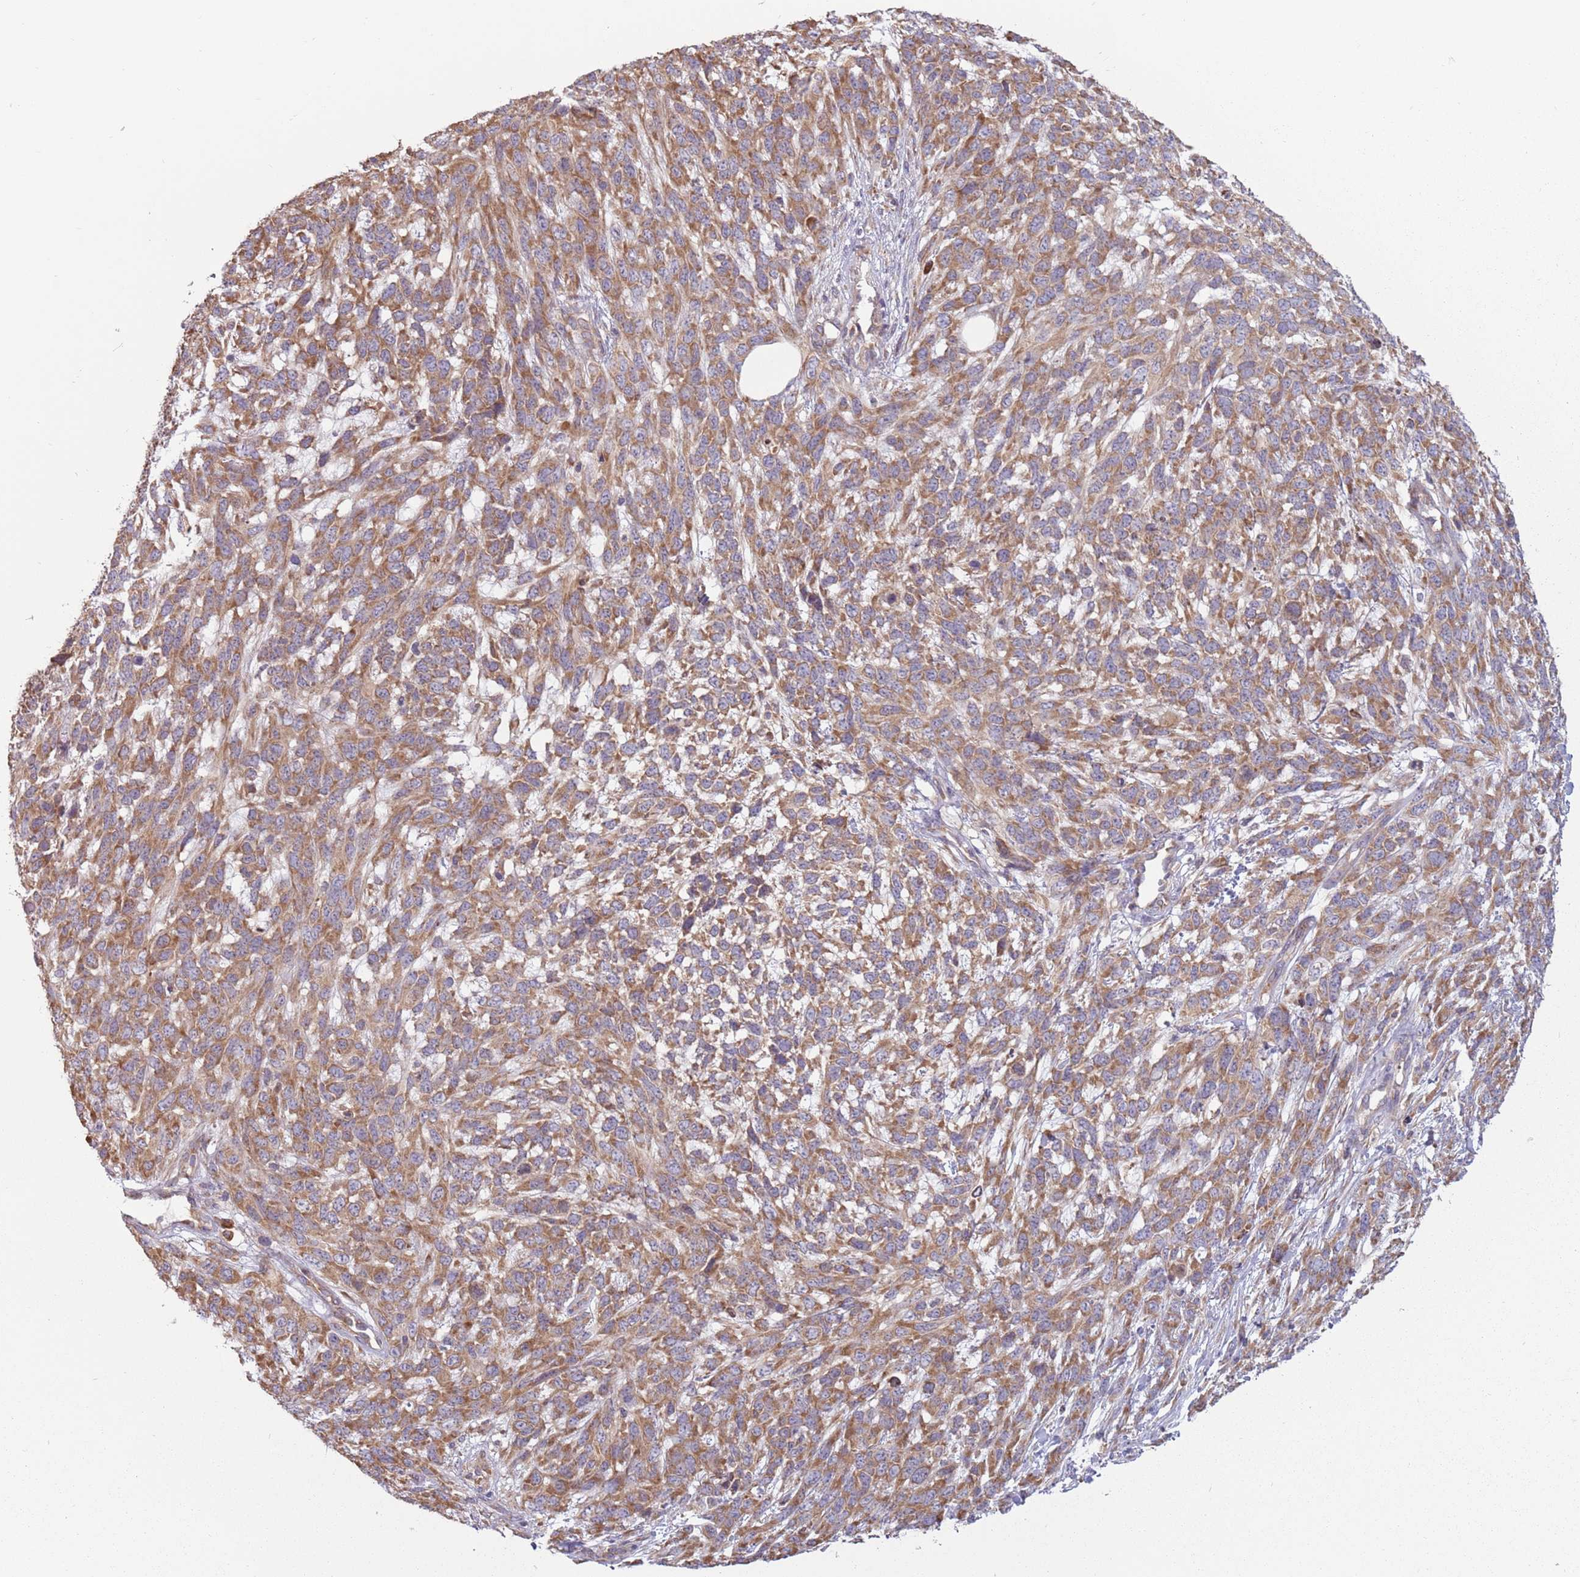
{"staining": {"intensity": "moderate", "quantity": ">75%", "location": "cytoplasmic/membranous"}, "tissue": "melanoma", "cell_type": "Tumor cells", "image_type": "cancer", "snomed": [{"axis": "morphology", "description": "Normal morphology"}, {"axis": "morphology", "description": "Malignant melanoma, NOS"}, {"axis": "topography", "description": "Skin"}], "caption": "Malignant melanoma stained with immunohistochemistry displays moderate cytoplasmic/membranous expression in approximately >75% of tumor cells. (Stains: DAB (3,3'-diaminobenzidine) in brown, nuclei in blue, Microscopy: brightfield microscopy at high magnification).", "gene": "RPL17-C18orf32", "patient": {"sex": "female", "age": 72}}